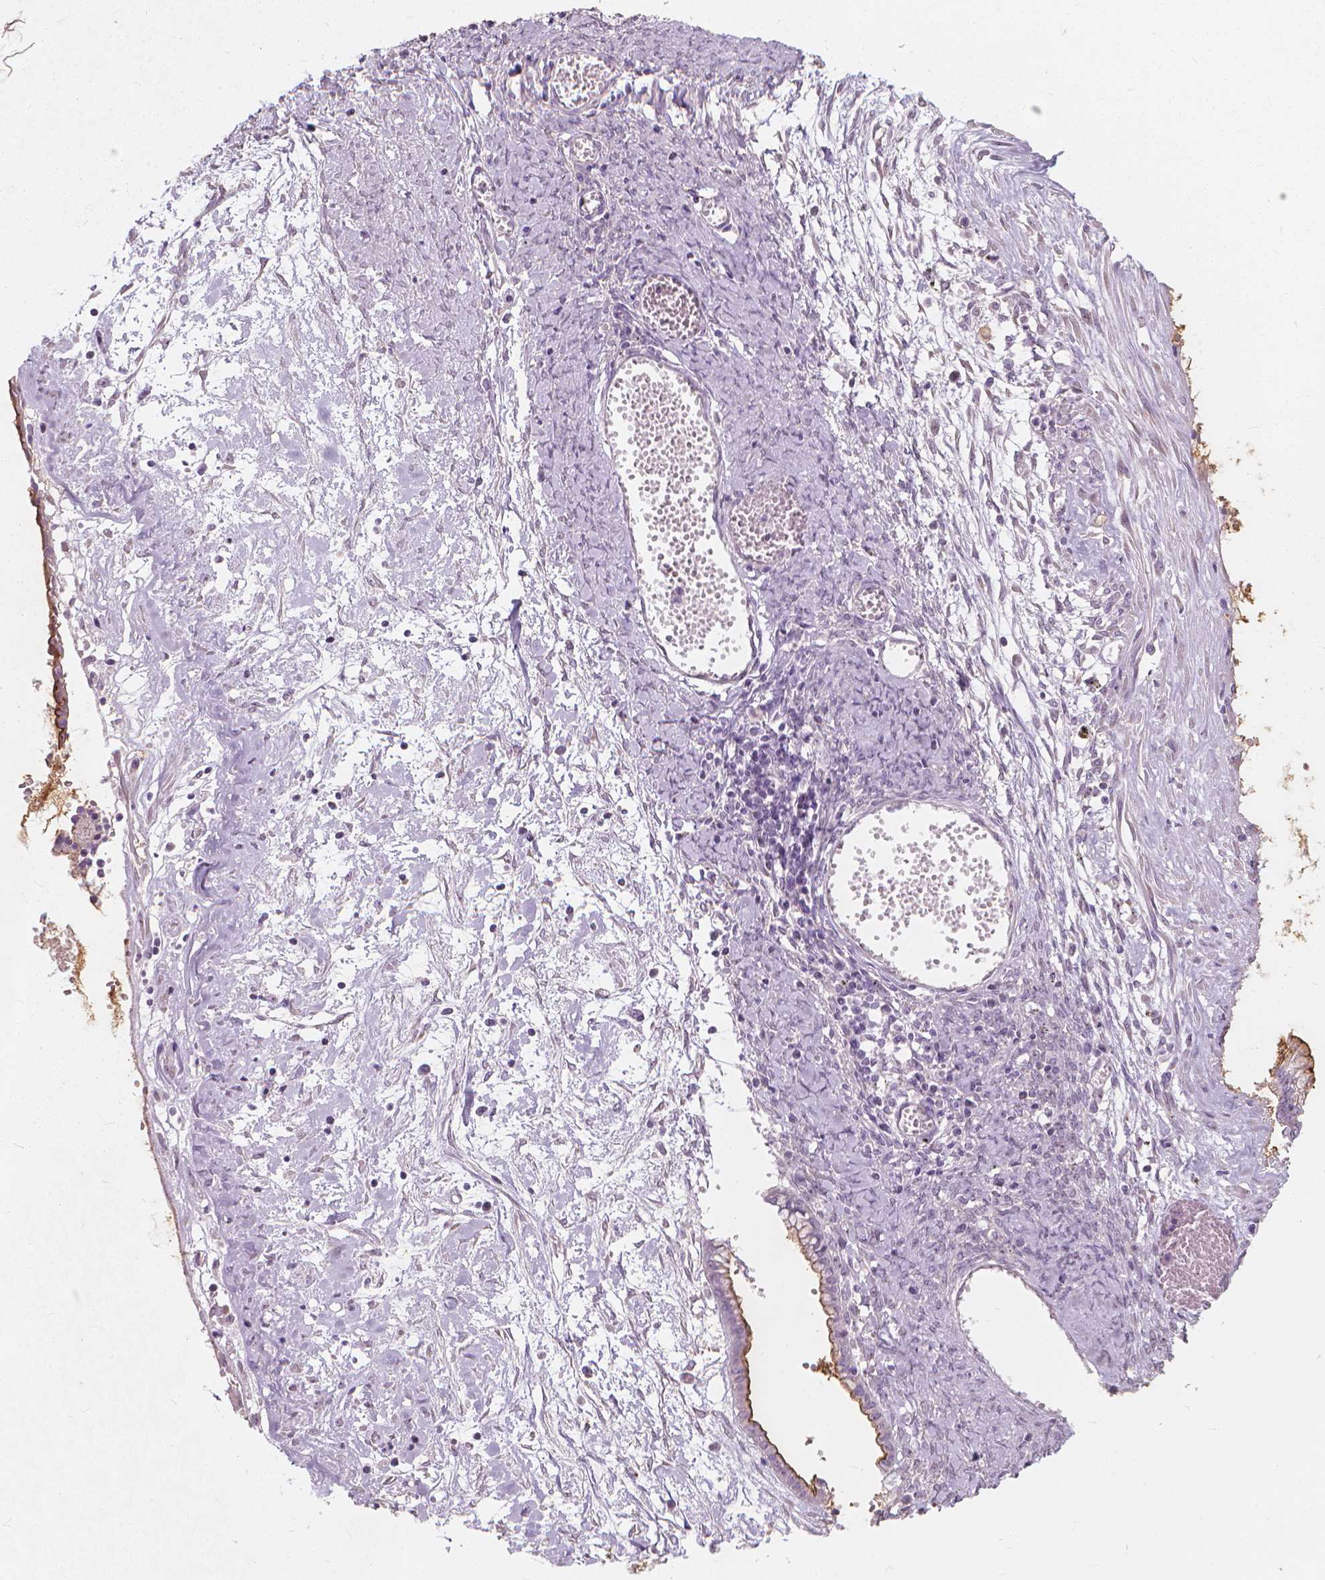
{"staining": {"intensity": "moderate", "quantity": "<25%", "location": "cytoplasmic/membranous"}, "tissue": "ovarian cancer", "cell_type": "Tumor cells", "image_type": "cancer", "snomed": [{"axis": "morphology", "description": "Cystadenocarcinoma, mucinous, NOS"}, {"axis": "topography", "description": "Ovary"}], "caption": "Ovarian mucinous cystadenocarcinoma stained with a brown dye shows moderate cytoplasmic/membranous positive expression in approximately <25% of tumor cells.", "gene": "GPRC5A", "patient": {"sex": "female", "age": 67}}